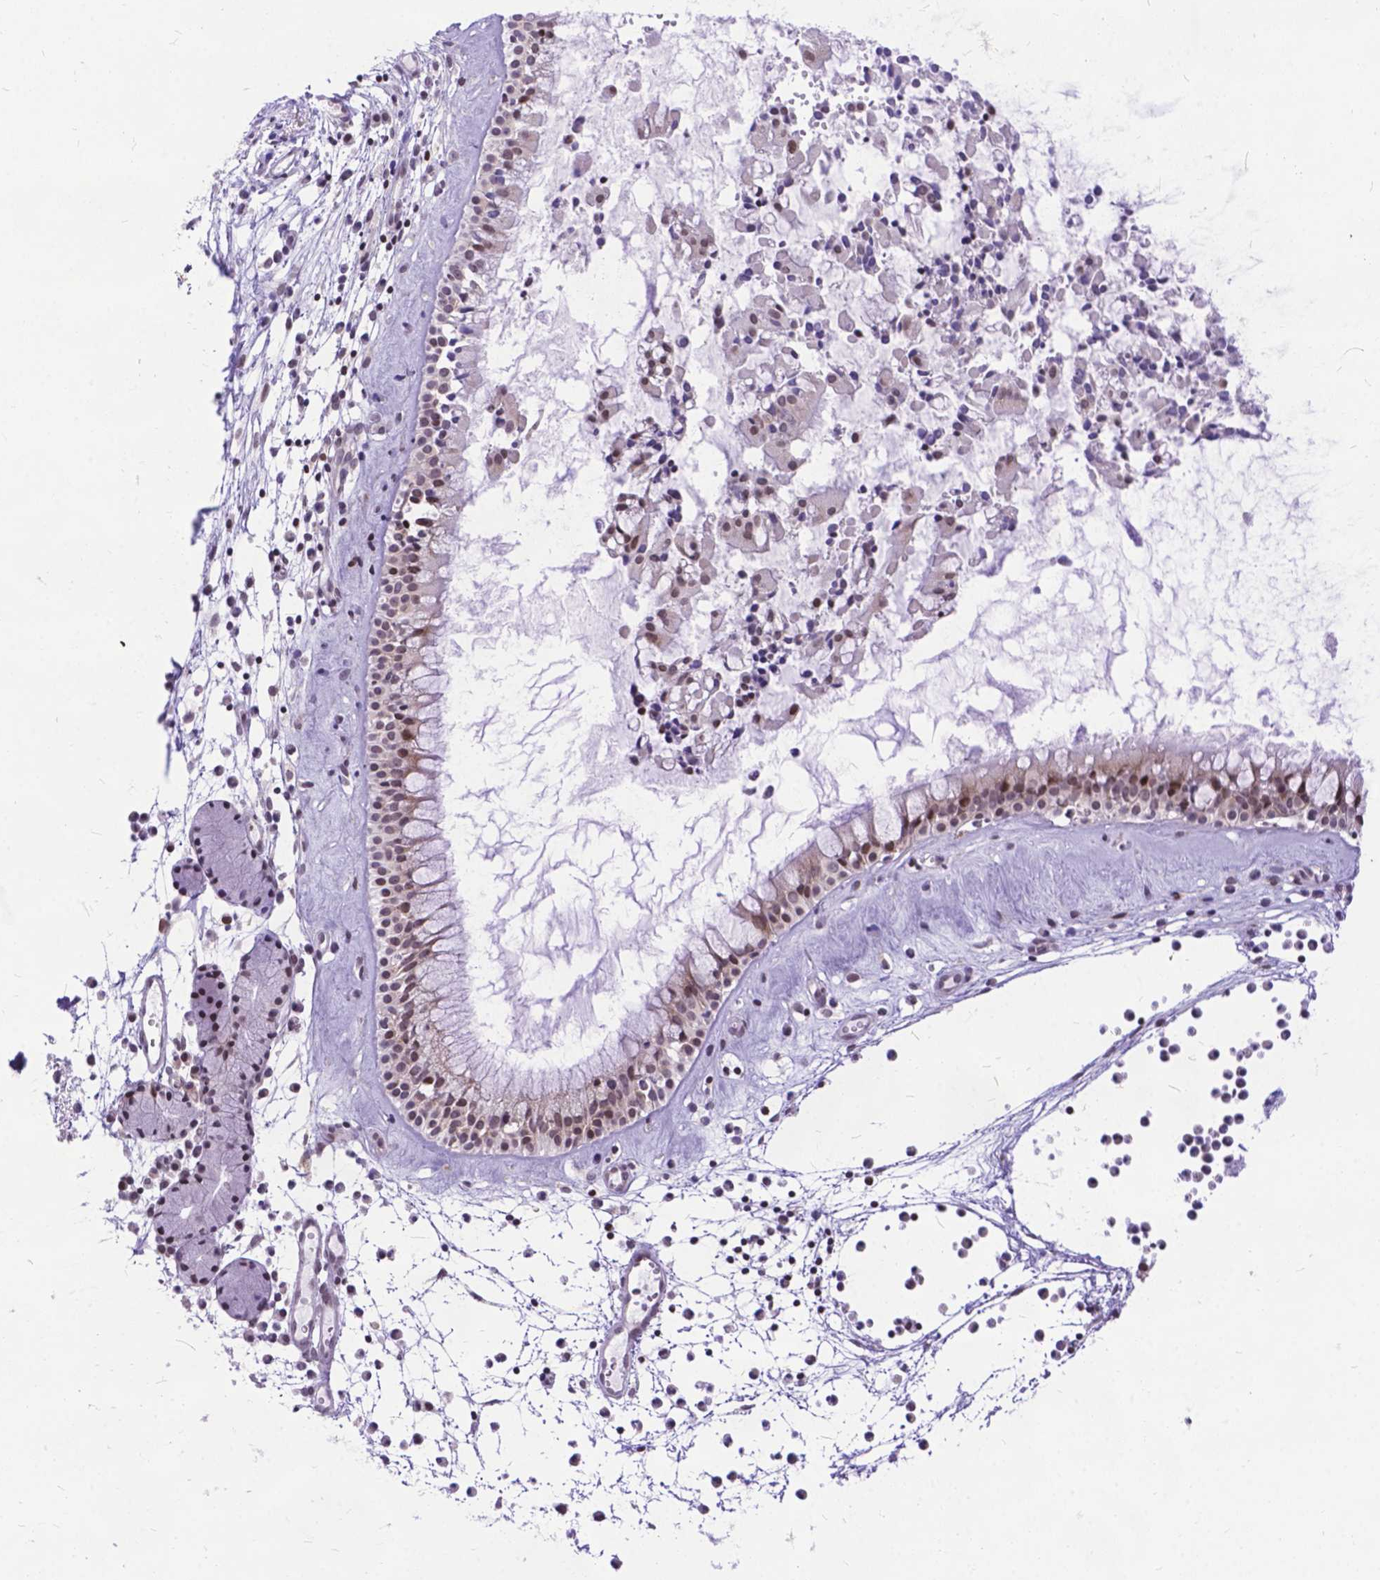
{"staining": {"intensity": "weak", "quantity": "25%-75%", "location": "nuclear"}, "tissue": "nasopharynx", "cell_type": "Respiratory epithelial cells", "image_type": "normal", "snomed": [{"axis": "morphology", "description": "Normal tissue, NOS"}, {"axis": "topography", "description": "Nasopharynx"}], "caption": "Nasopharynx stained for a protein reveals weak nuclear positivity in respiratory epithelial cells. (DAB IHC, brown staining for protein, blue staining for nuclei).", "gene": "FAM124B", "patient": {"sex": "female", "age": 85}}